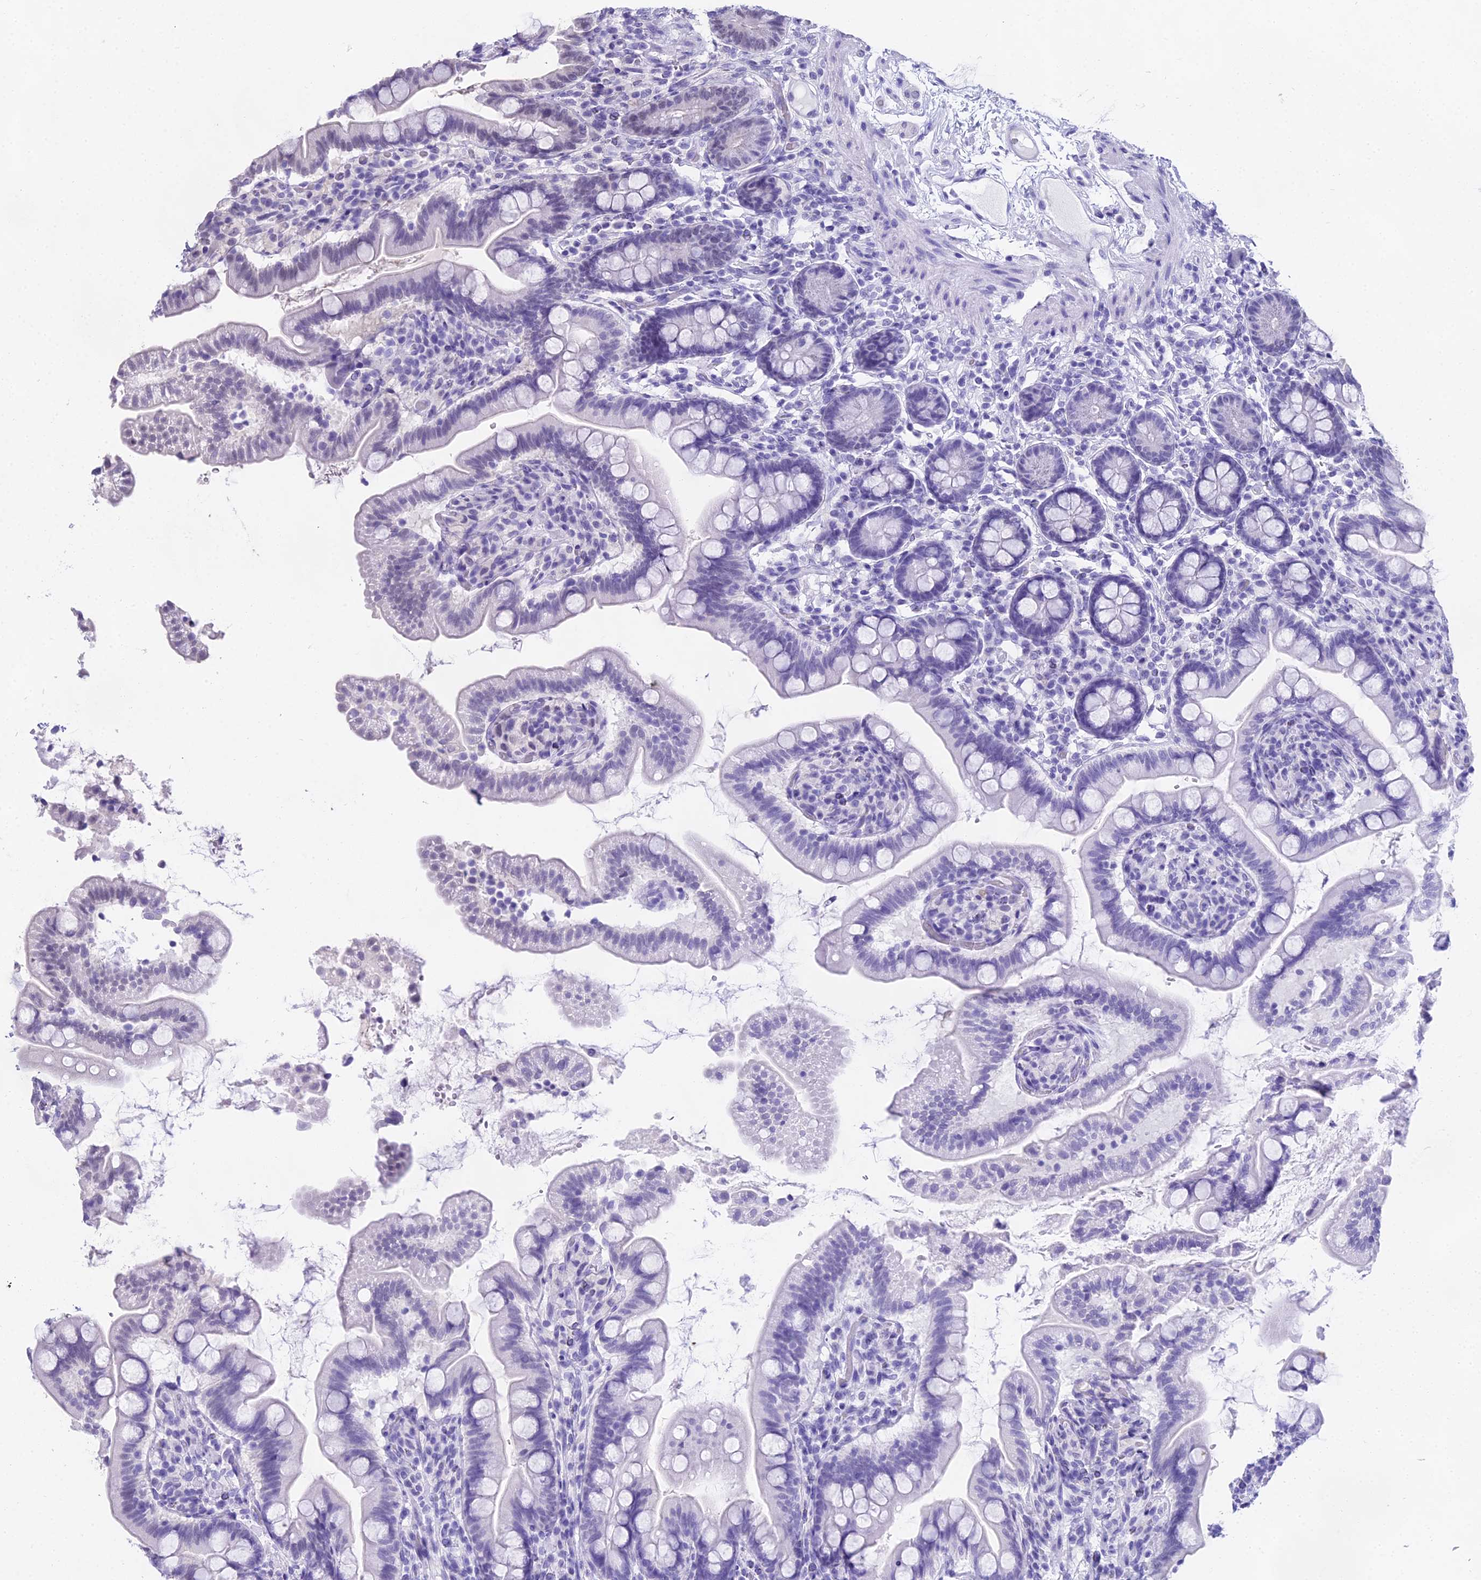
{"staining": {"intensity": "negative", "quantity": "none", "location": "none"}, "tissue": "small intestine", "cell_type": "Glandular cells", "image_type": "normal", "snomed": [{"axis": "morphology", "description": "Normal tissue, NOS"}, {"axis": "topography", "description": "Small intestine"}], "caption": "The image shows no staining of glandular cells in benign small intestine.", "gene": "MAT2A", "patient": {"sex": "female", "age": 64}}